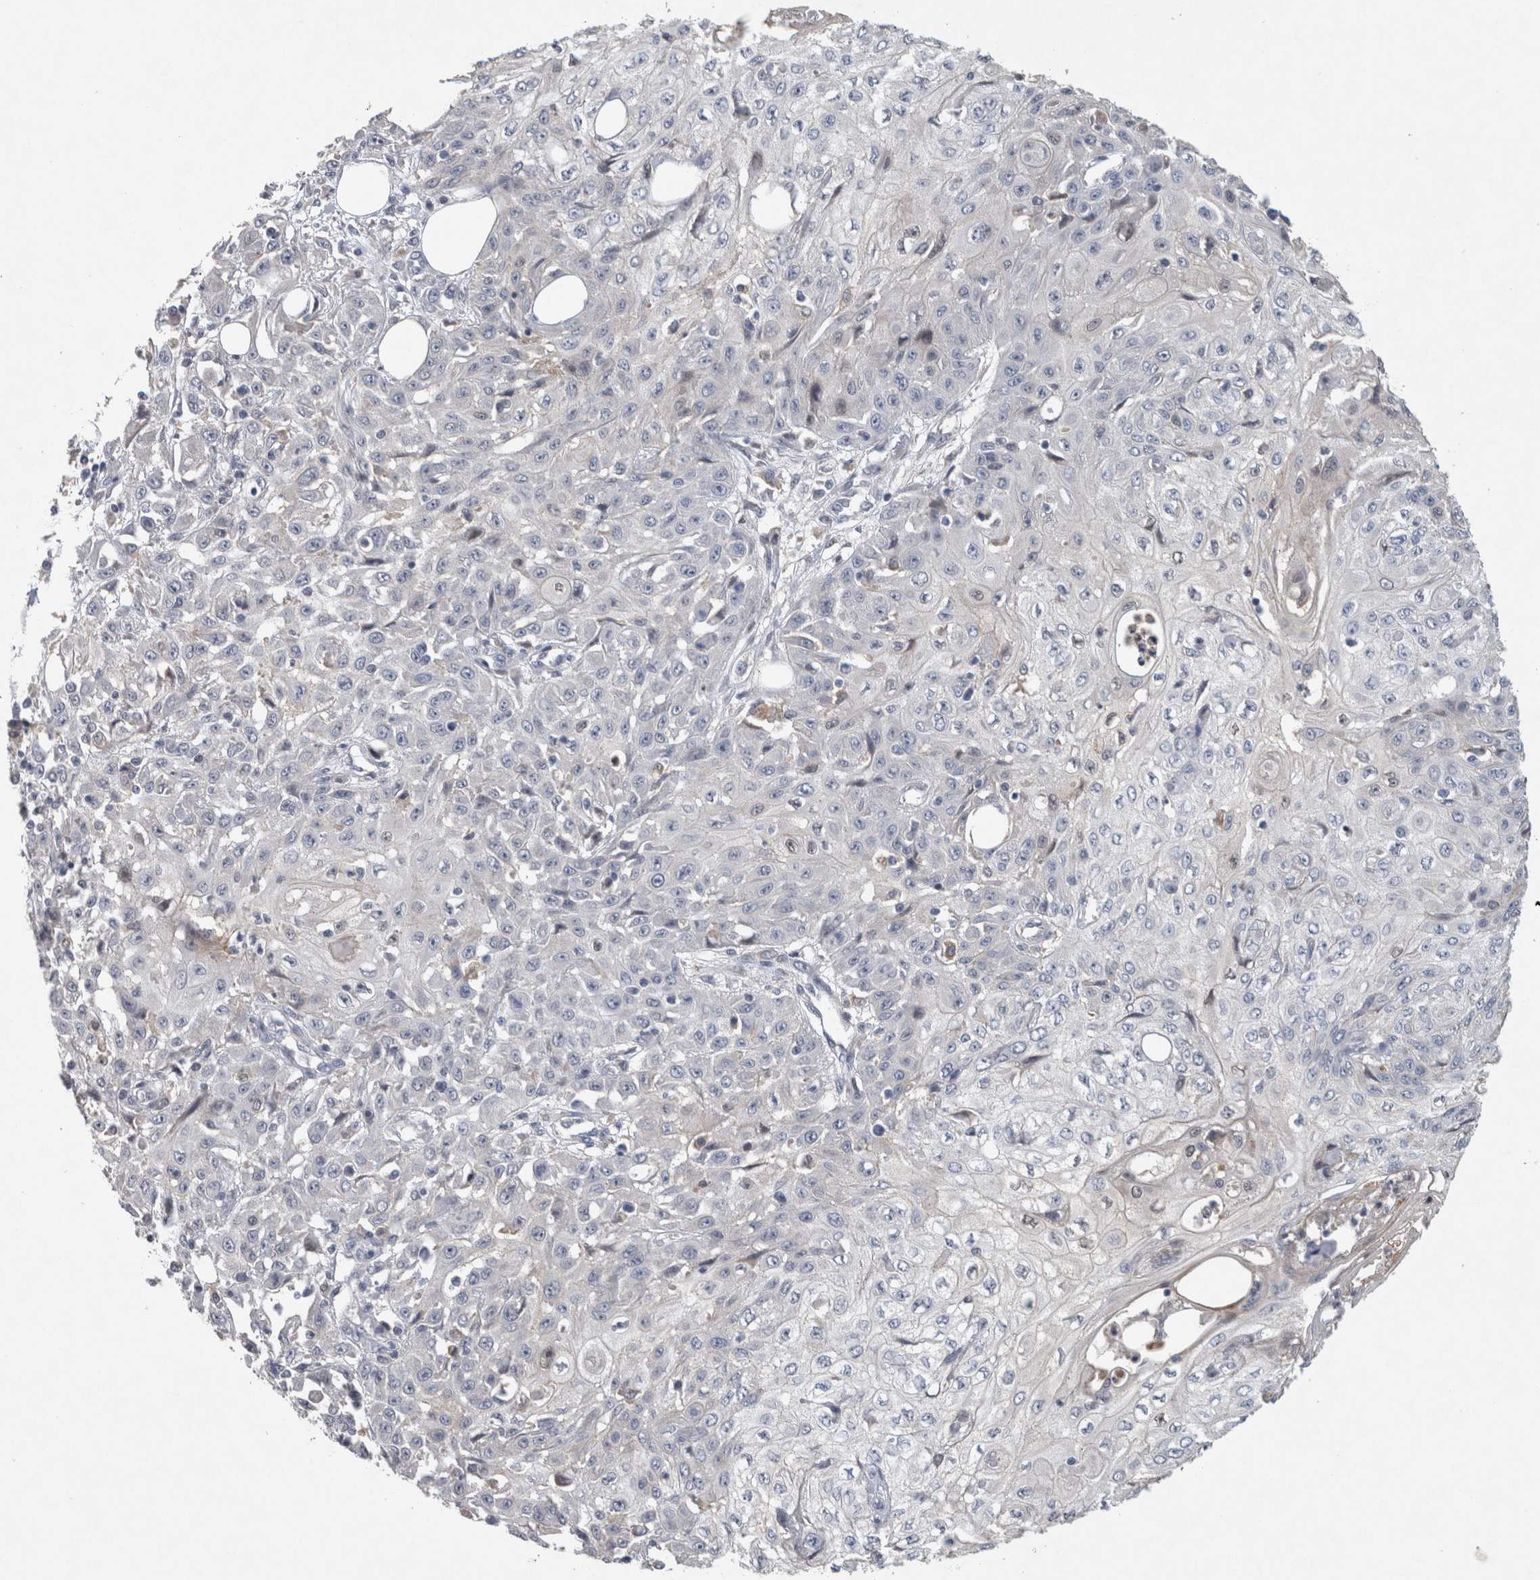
{"staining": {"intensity": "negative", "quantity": "none", "location": "none"}, "tissue": "skin cancer", "cell_type": "Tumor cells", "image_type": "cancer", "snomed": [{"axis": "morphology", "description": "Squamous cell carcinoma, NOS"}, {"axis": "morphology", "description": "Squamous cell carcinoma, metastatic, NOS"}, {"axis": "topography", "description": "Skin"}, {"axis": "topography", "description": "Lymph node"}], "caption": "Tumor cells show no significant staining in skin squamous cell carcinoma.", "gene": "HEXD", "patient": {"sex": "male", "age": 75}}